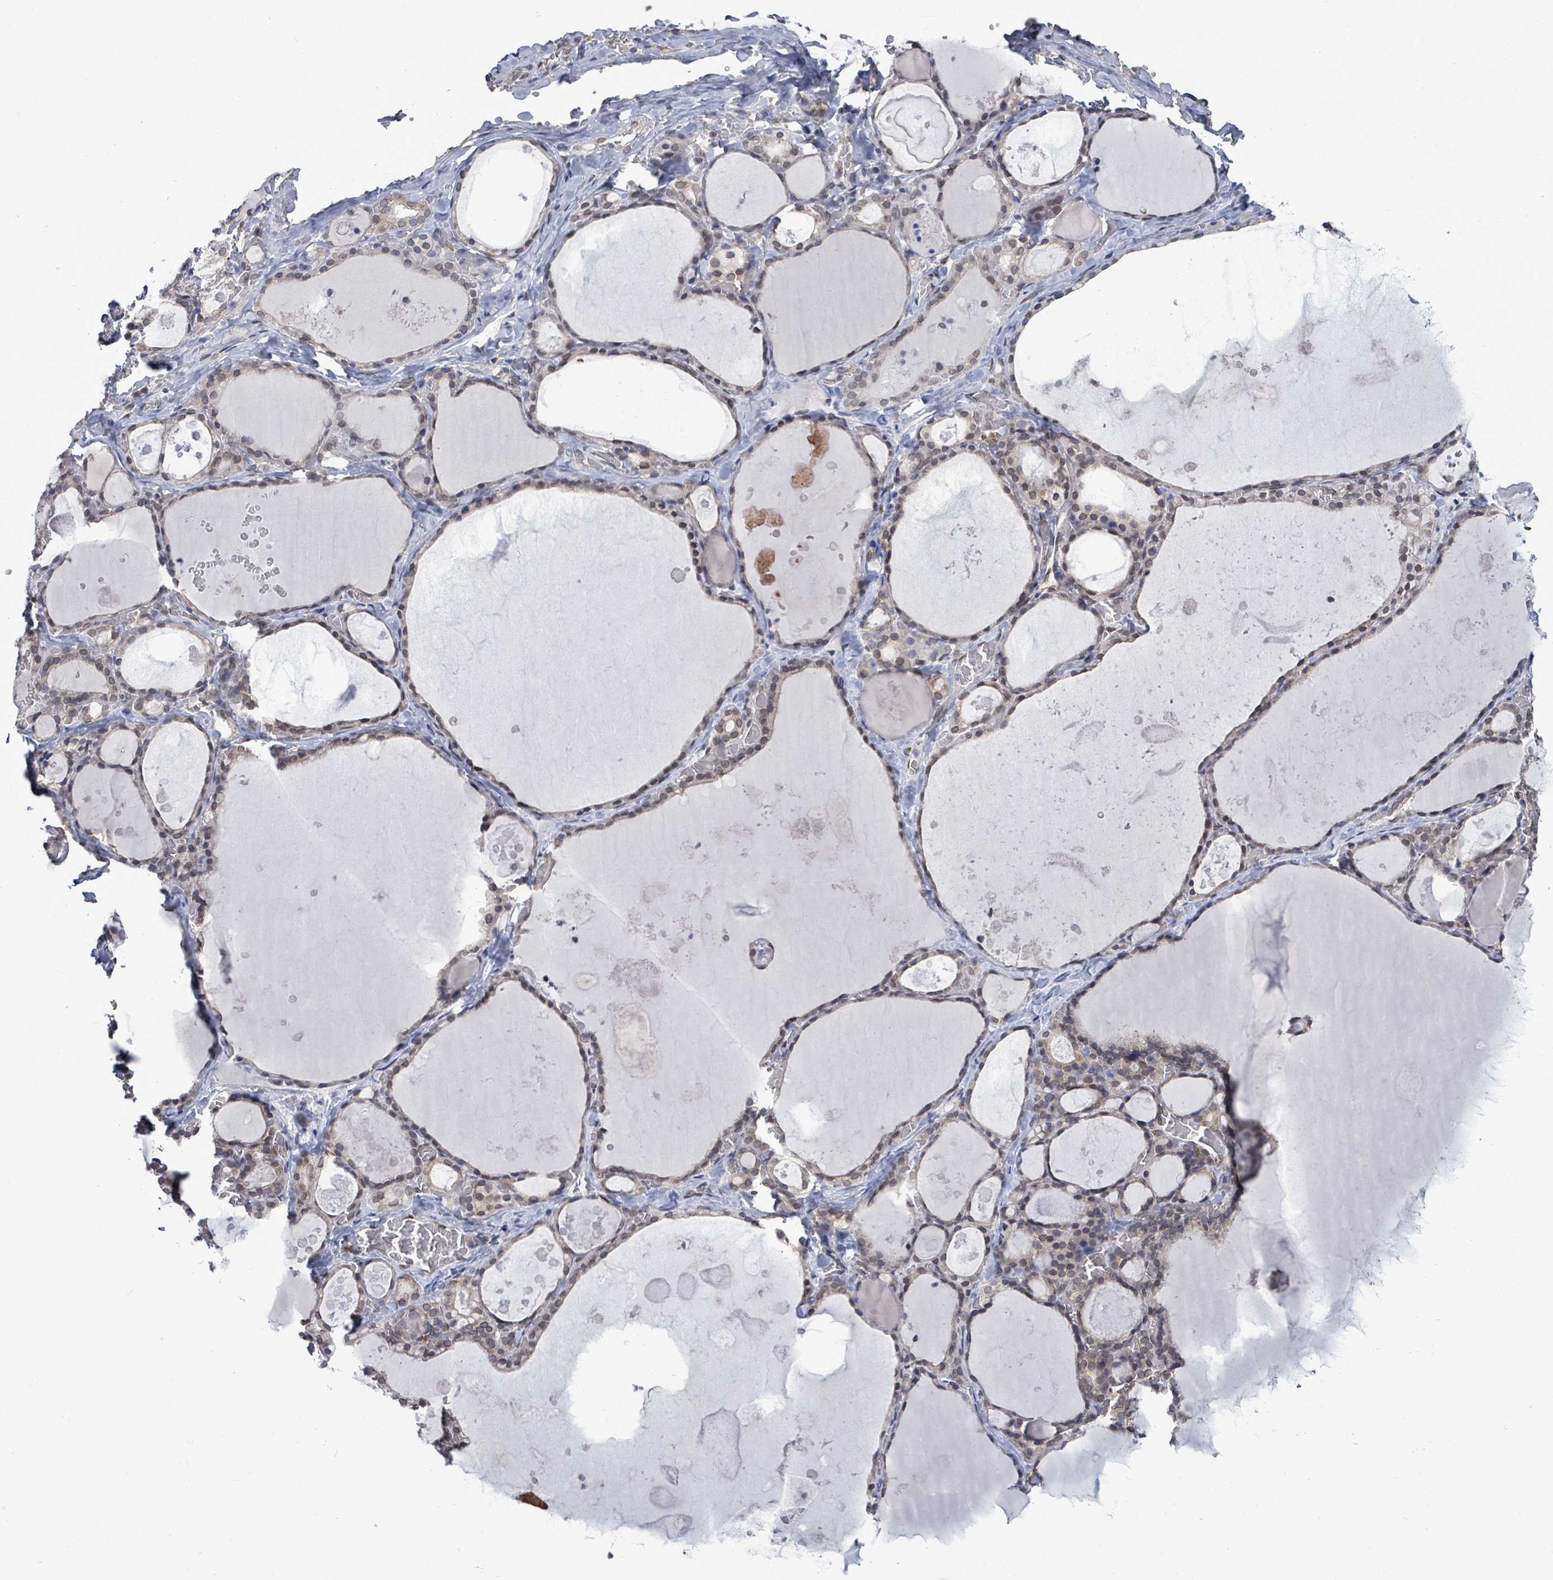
{"staining": {"intensity": "weak", "quantity": "25%-75%", "location": "cytoplasmic/membranous"}, "tissue": "thyroid gland", "cell_type": "Glandular cells", "image_type": "normal", "snomed": [{"axis": "morphology", "description": "Normal tissue, NOS"}, {"axis": "topography", "description": "Thyroid gland"}], "caption": "Protein expression analysis of normal thyroid gland demonstrates weak cytoplasmic/membranous expression in approximately 25%-75% of glandular cells. (DAB (3,3'-diaminobenzidine) = brown stain, brightfield microscopy at high magnification).", "gene": "ARFGAP1", "patient": {"sex": "male", "age": 56}}